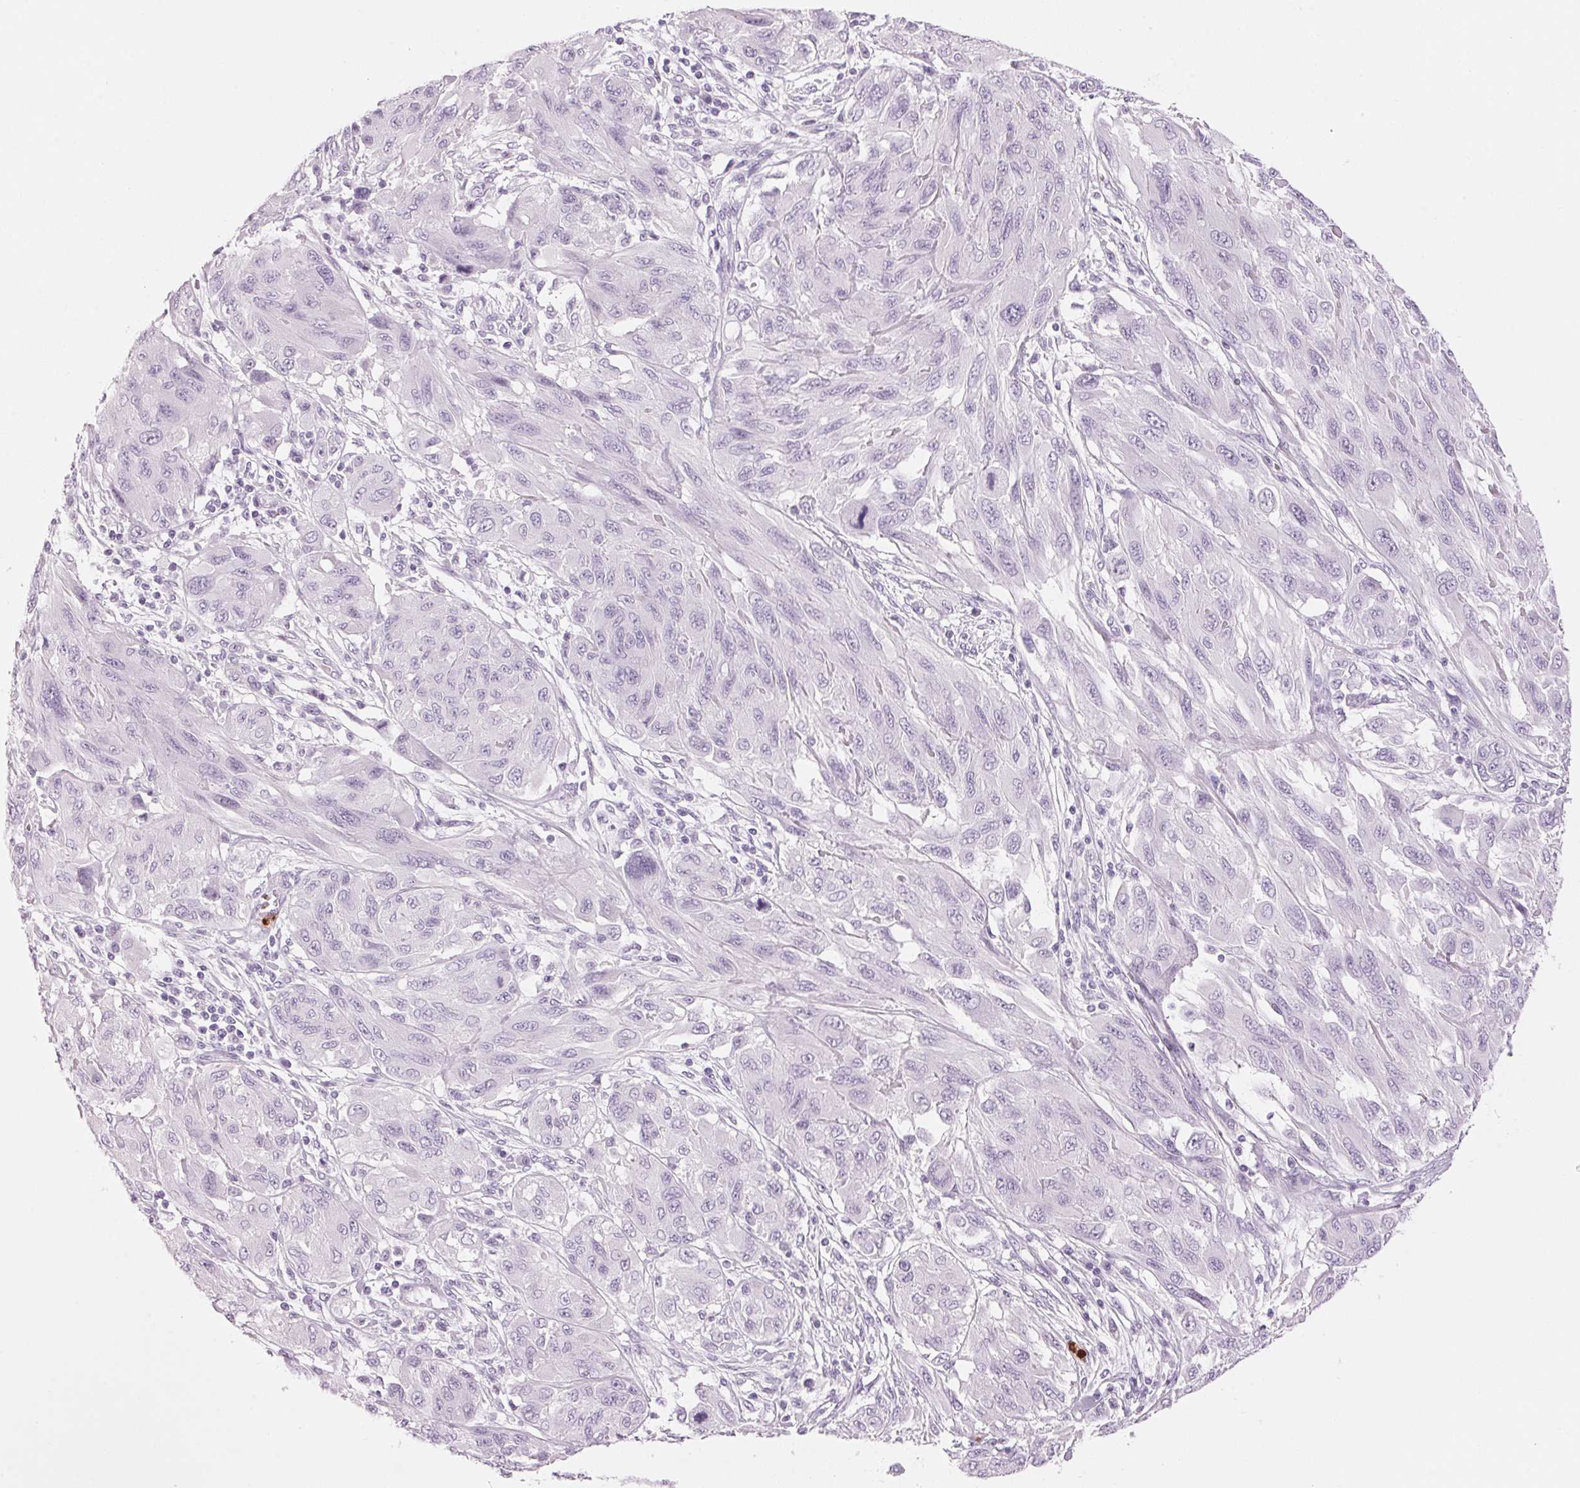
{"staining": {"intensity": "negative", "quantity": "none", "location": "none"}, "tissue": "melanoma", "cell_type": "Tumor cells", "image_type": "cancer", "snomed": [{"axis": "morphology", "description": "Malignant melanoma, NOS"}, {"axis": "topography", "description": "Skin"}], "caption": "Human melanoma stained for a protein using immunohistochemistry displays no staining in tumor cells.", "gene": "KLK7", "patient": {"sex": "female", "age": 91}}